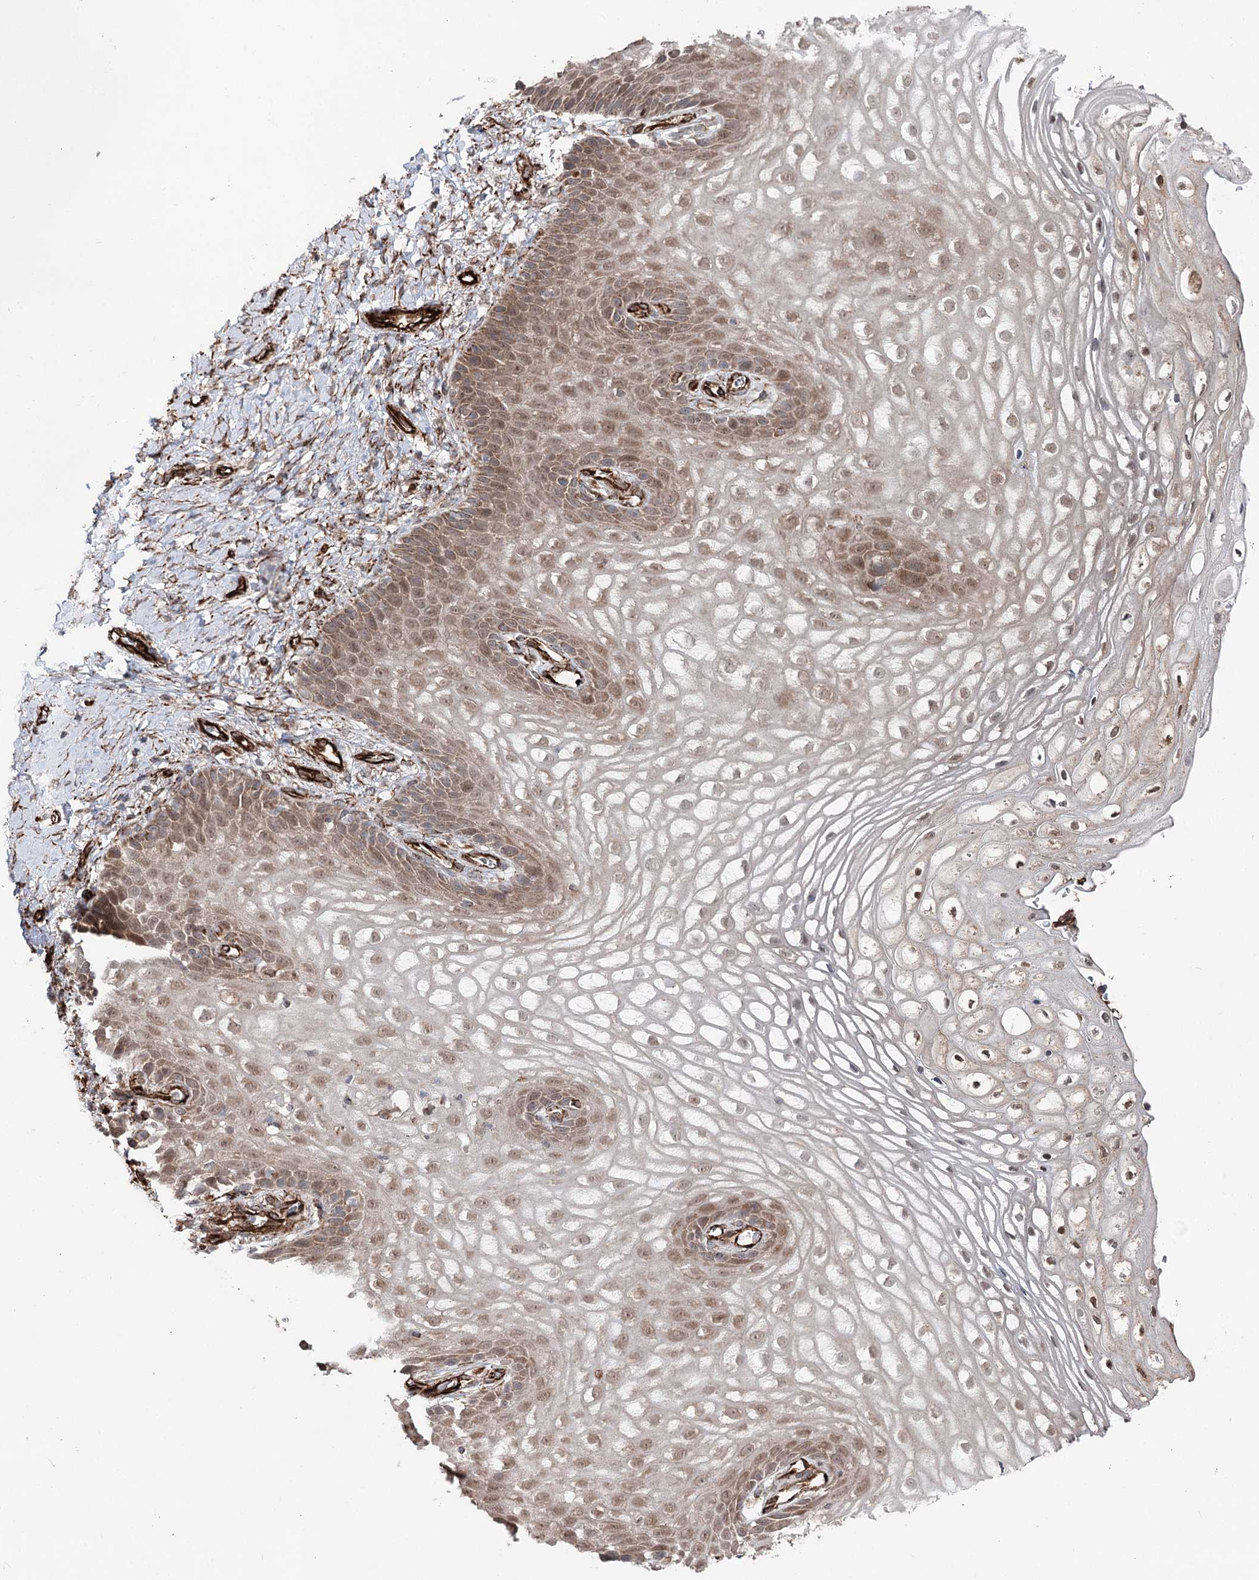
{"staining": {"intensity": "moderate", "quantity": ">75%", "location": "cytoplasmic/membranous,nuclear"}, "tissue": "vagina", "cell_type": "Squamous epithelial cells", "image_type": "normal", "snomed": [{"axis": "morphology", "description": "Normal tissue, NOS"}, {"axis": "topography", "description": "Vagina"}], "caption": "The image exhibits a brown stain indicating the presence of a protein in the cytoplasmic/membranous,nuclear of squamous epithelial cells in vagina.", "gene": "MIB1", "patient": {"sex": "female", "age": 60}}